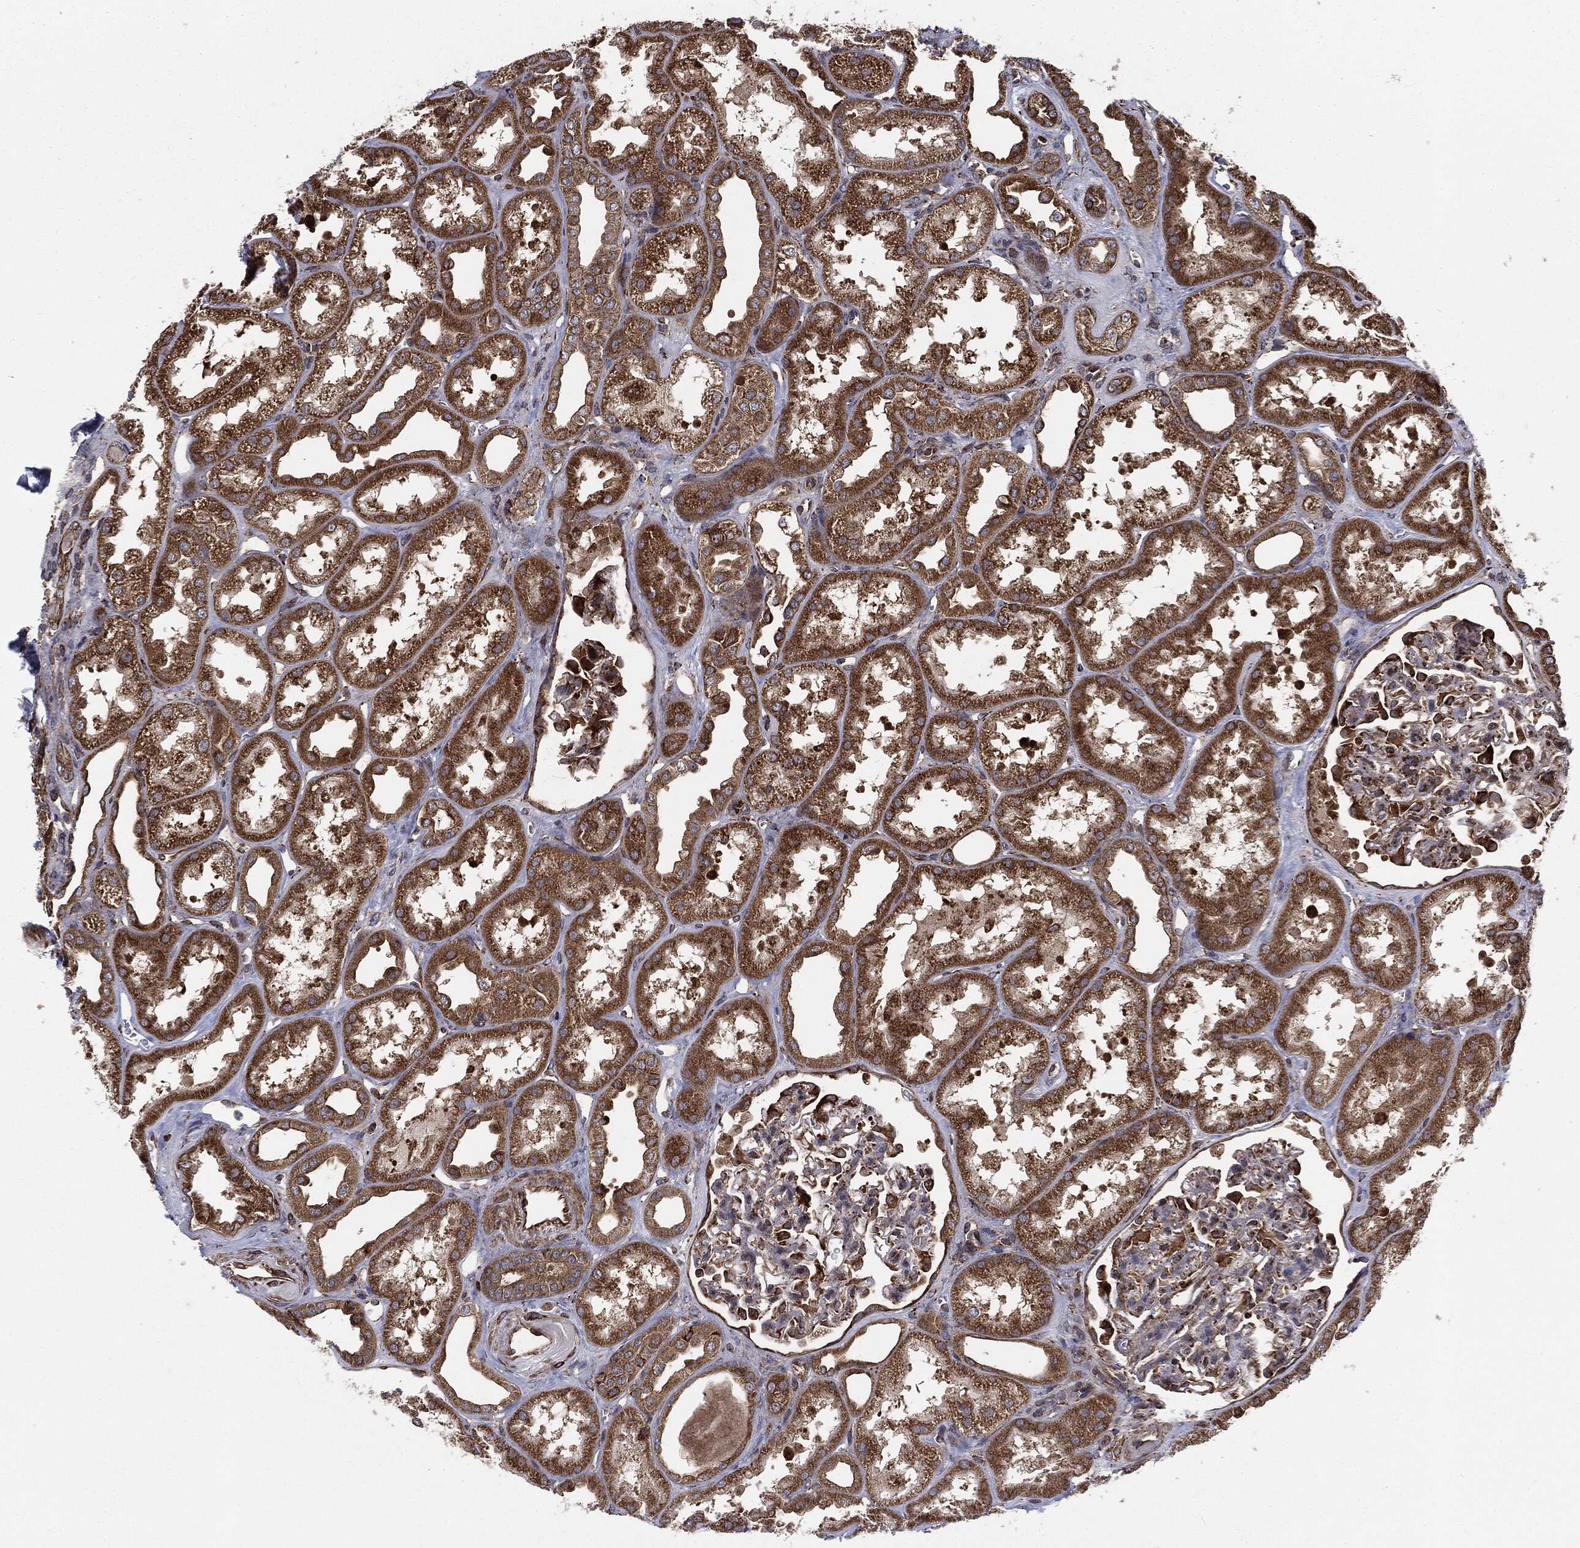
{"staining": {"intensity": "strong", "quantity": "<25%", "location": "cytoplasmic/membranous"}, "tissue": "kidney", "cell_type": "Cells in glomeruli", "image_type": "normal", "snomed": [{"axis": "morphology", "description": "Normal tissue, NOS"}, {"axis": "topography", "description": "Kidney"}], "caption": "Cells in glomeruli reveal medium levels of strong cytoplasmic/membranous positivity in about <25% of cells in benign kidney.", "gene": "CYLD", "patient": {"sex": "male", "age": 61}}